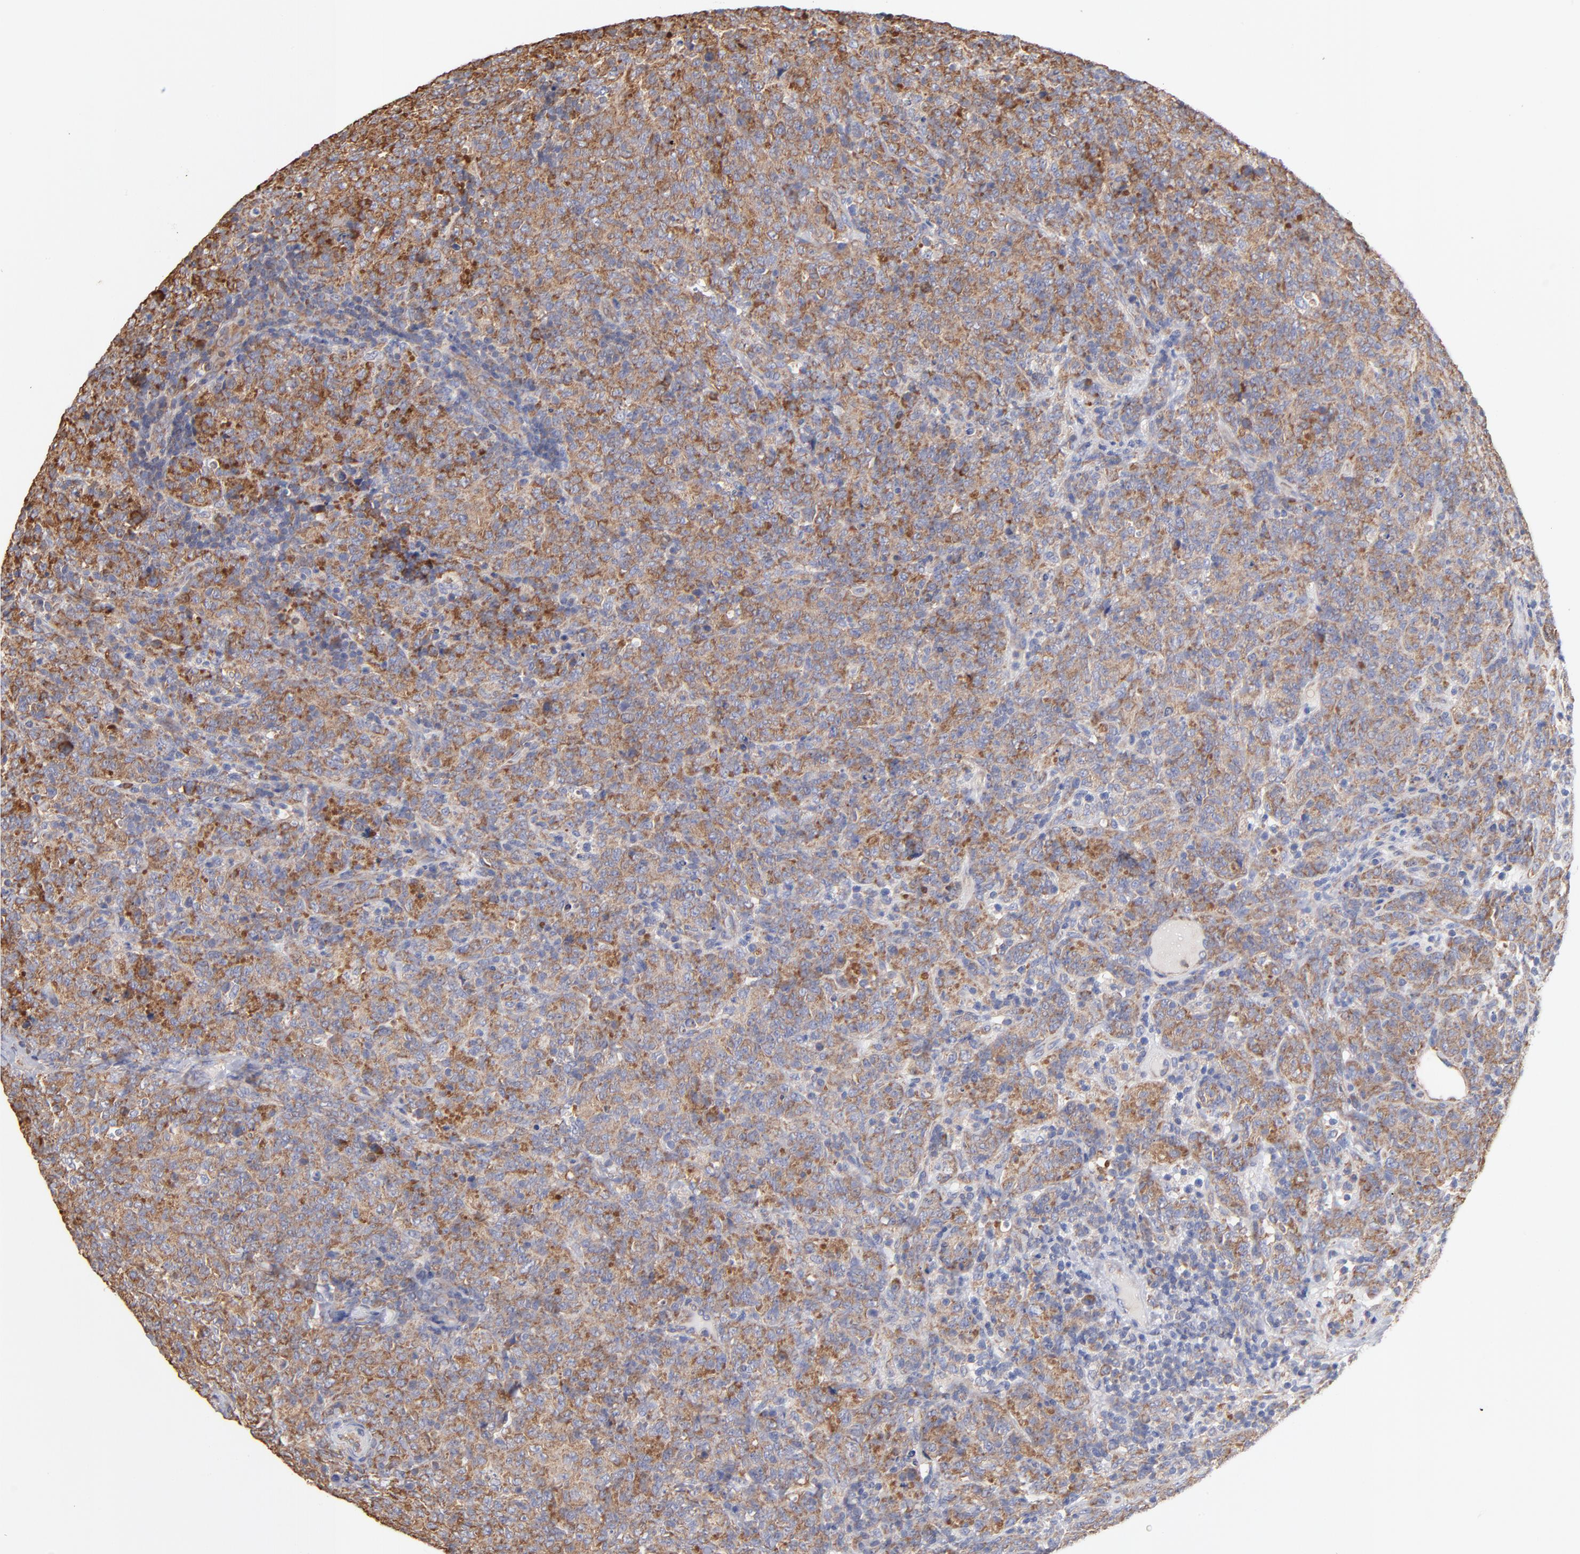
{"staining": {"intensity": "negative", "quantity": "none", "location": "none"}, "tissue": "lymphoma", "cell_type": "Tumor cells", "image_type": "cancer", "snomed": [{"axis": "morphology", "description": "Malignant lymphoma, non-Hodgkin's type, High grade"}, {"axis": "topography", "description": "Tonsil"}], "caption": "Immunohistochemistry photomicrograph of malignant lymphoma, non-Hodgkin's type (high-grade) stained for a protein (brown), which demonstrates no expression in tumor cells. (DAB IHC, high magnification).", "gene": "RPL9", "patient": {"sex": "female", "age": 36}}